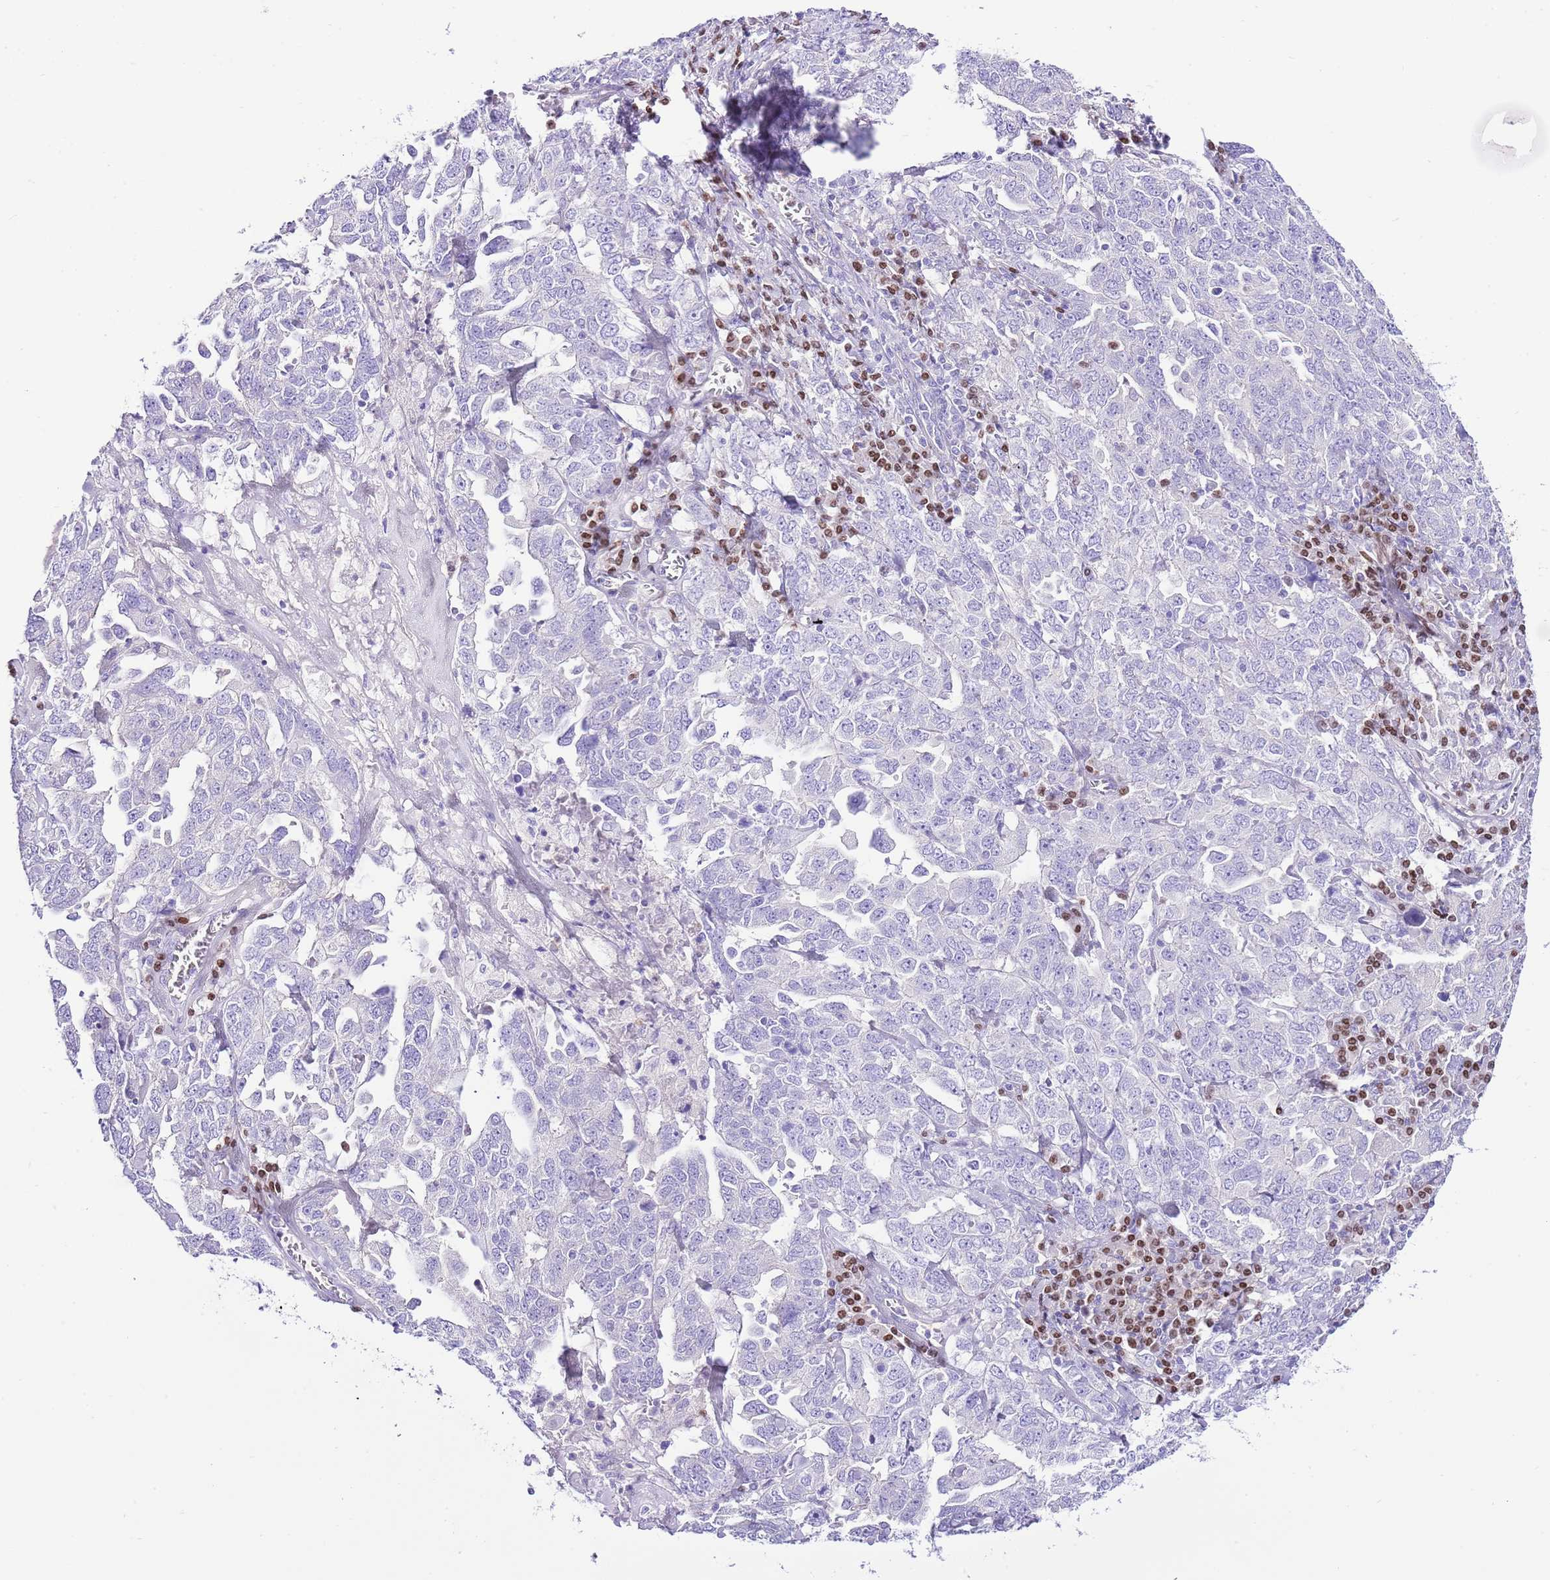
{"staining": {"intensity": "negative", "quantity": "none", "location": "none"}, "tissue": "ovarian cancer", "cell_type": "Tumor cells", "image_type": "cancer", "snomed": [{"axis": "morphology", "description": "Carcinoma, endometroid"}, {"axis": "topography", "description": "Ovary"}], "caption": "High power microscopy histopathology image of an immunohistochemistry (IHC) photomicrograph of ovarian cancer, revealing no significant expression in tumor cells. (Brightfield microscopy of DAB (3,3'-diaminobenzidine) immunohistochemistry at high magnification).", "gene": "BHLHA15", "patient": {"sex": "female", "age": 62}}